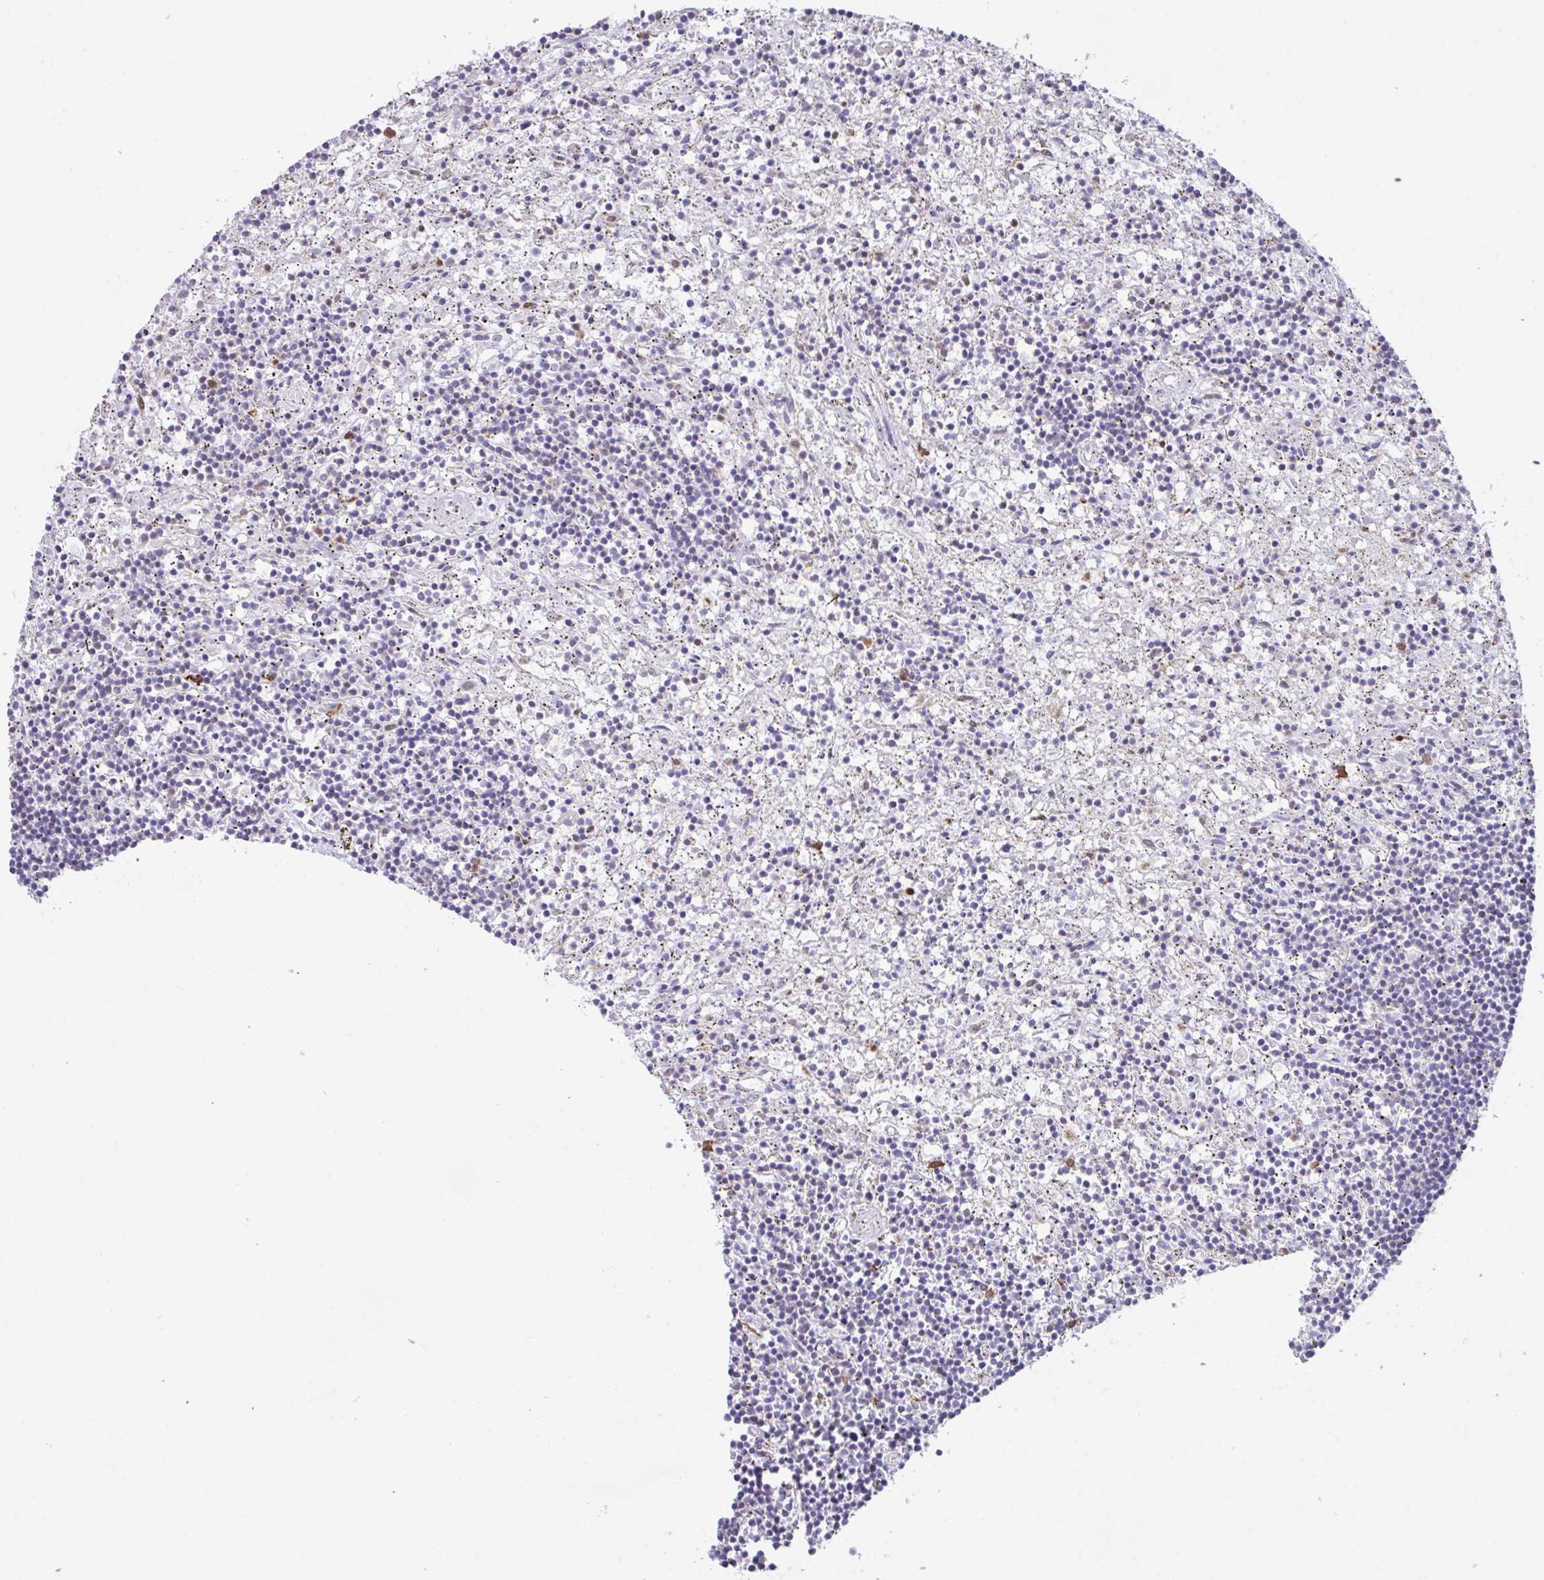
{"staining": {"intensity": "negative", "quantity": "none", "location": "none"}, "tissue": "lymphoma", "cell_type": "Tumor cells", "image_type": "cancer", "snomed": [{"axis": "morphology", "description": "Malignant lymphoma, non-Hodgkin's type, Low grade"}, {"axis": "topography", "description": "Spleen"}], "caption": "Immunohistochemical staining of human malignant lymphoma, non-Hodgkin's type (low-grade) shows no significant staining in tumor cells.", "gene": "BTBD10", "patient": {"sex": "male", "age": 76}}